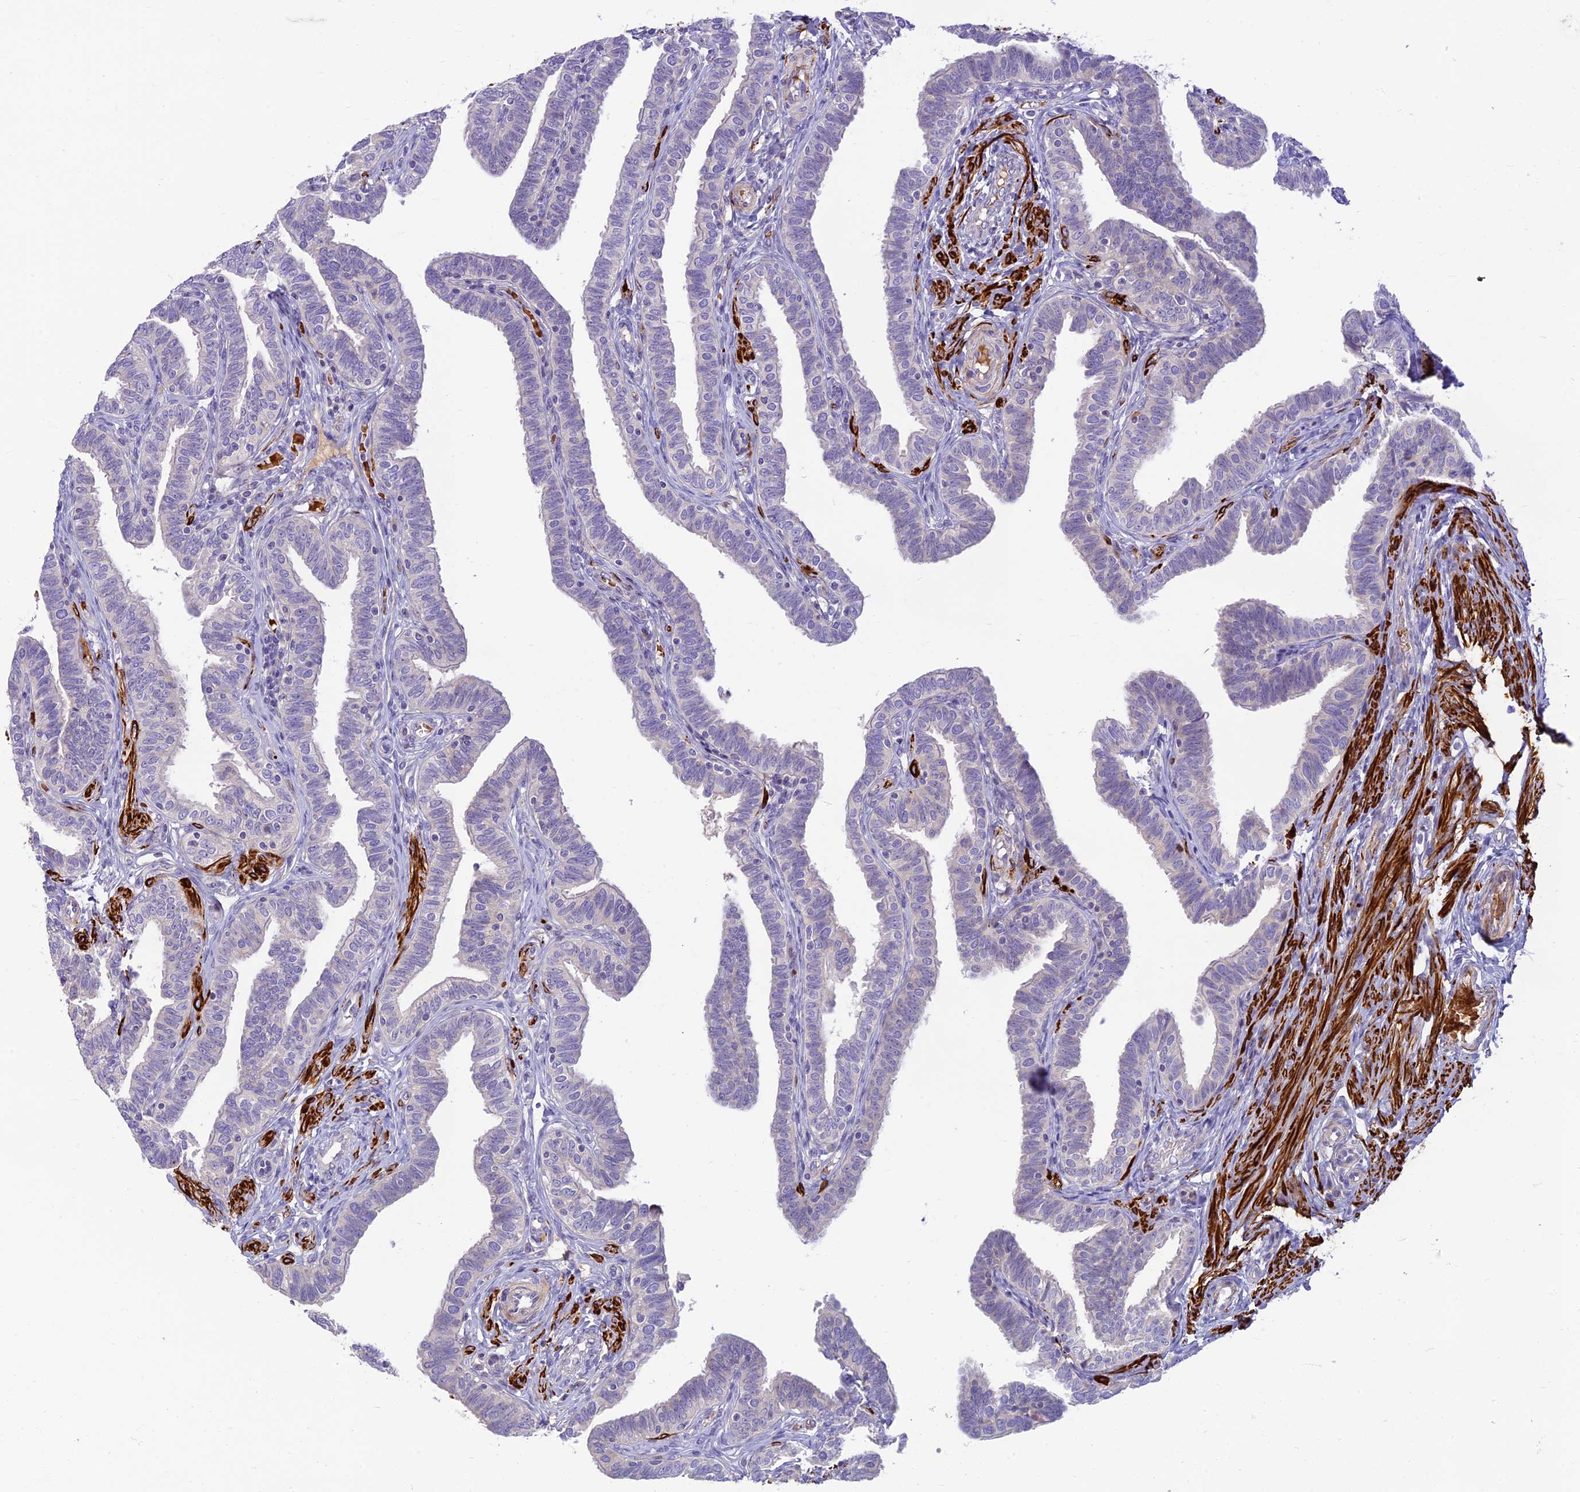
{"staining": {"intensity": "negative", "quantity": "none", "location": "none"}, "tissue": "fallopian tube", "cell_type": "Glandular cells", "image_type": "normal", "snomed": [{"axis": "morphology", "description": "Normal tissue, NOS"}, {"axis": "topography", "description": "Fallopian tube"}], "caption": "IHC image of benign fallopian tube stained for a protein (brown), which reveals no staining in glandular cells. (Stains: DAB (3,3'-diaminobenzidine) IHC with hematoxylin counter stain, Microscopy: brightfield microscopy at high magnification).", "gene": "CLIP4", "patient": {"sex": "female", "age": 39}}